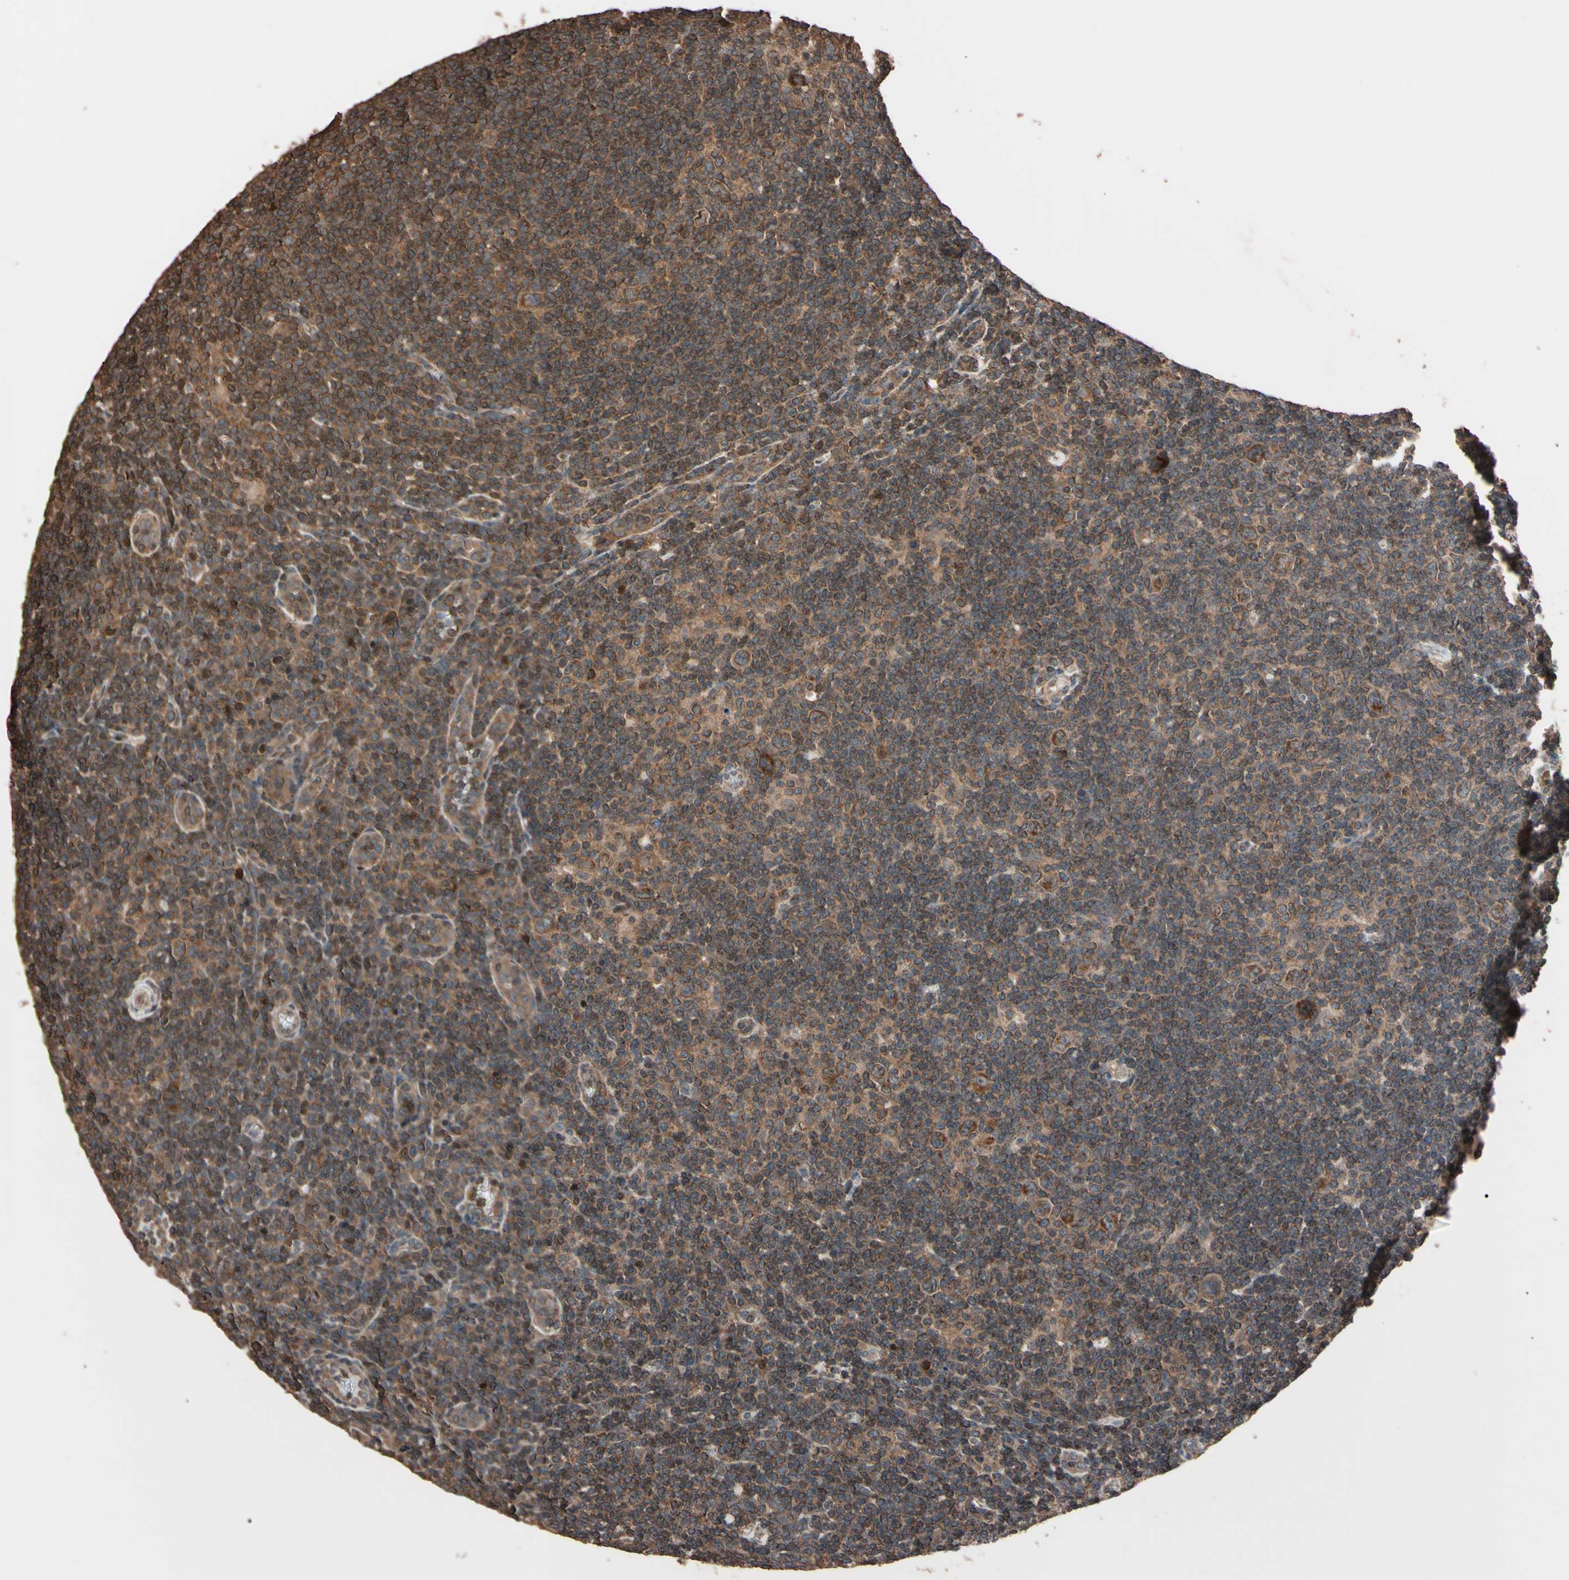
{"staining": {"intensity": "weak", "quantity": ">75%", "location": "cytoplasmic/membranous"}, "tissue": "lymphoma", "cell_type": "Tumor cells", "image_type": "cancer", "snomed": [{"axis": "morphology", "description": "Hodgkin's disease, NOS"}, {"axis": "topography", "description": "Lymph node"}], "caption": "Immunohistochemical staining of human lymphoma shows low levels of weak cytoplasmic/membranous expression in approximately >75% of tumor cells.", "gene": "TNFRSF1A", "patient": {"sex": "female", "age": 57}}